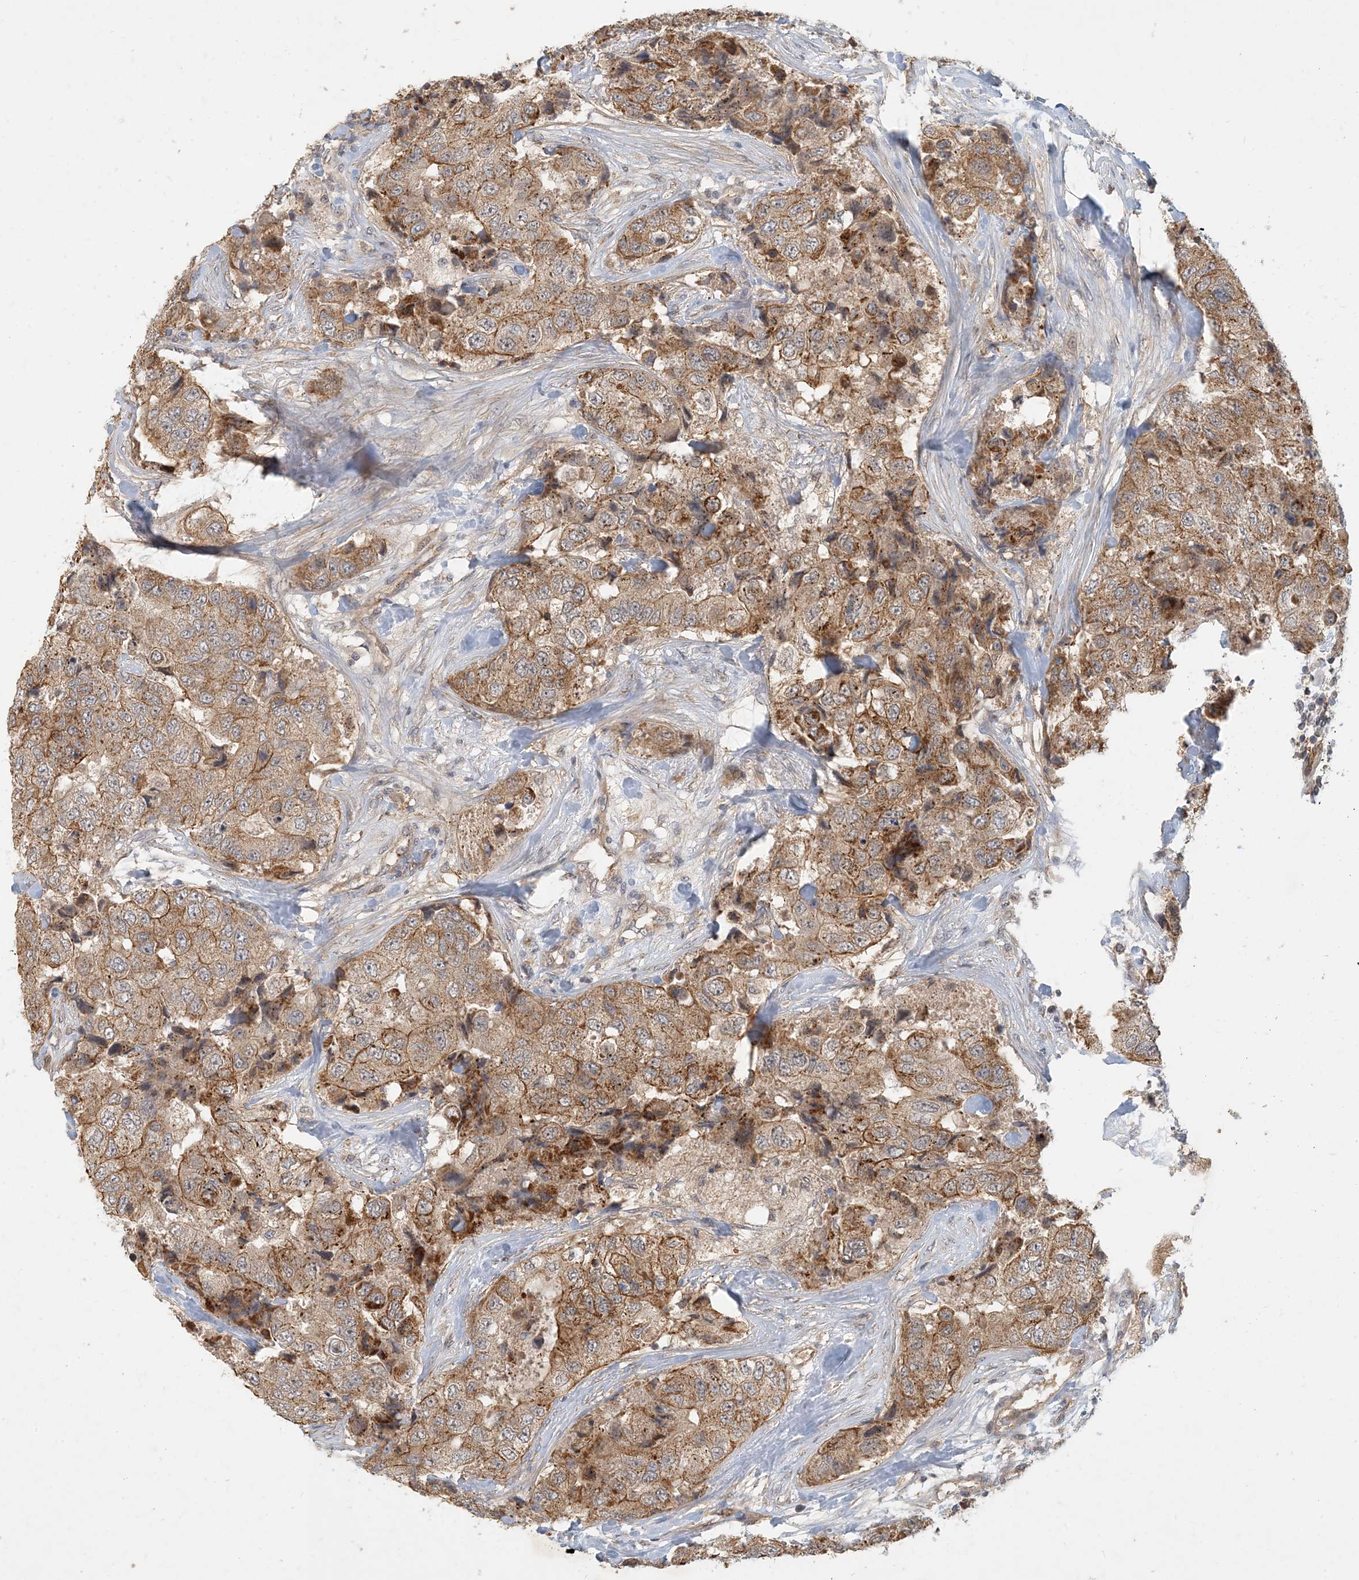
{"staining": {"intensity": "moderate", "quantity": ">75%", "location": "cytoplasmic/membranous"}, "tissue": "breast cancer", "cell_type": "Tumor cells", "image_type": "cancer", "snomed": [{"axis": "morphology", "description": "Duct carcinoma"}, {"axis": "topography", "description": "Breast"}], "caption": "Protein expression analysis of breast infiltrating ductal carcinoma exhibits moderate cytoplasmic/membranous expression in approximately >75% of tumor cells.", "gene": "ZBTB3", "patient": {"sex": "female", "age": 62}}